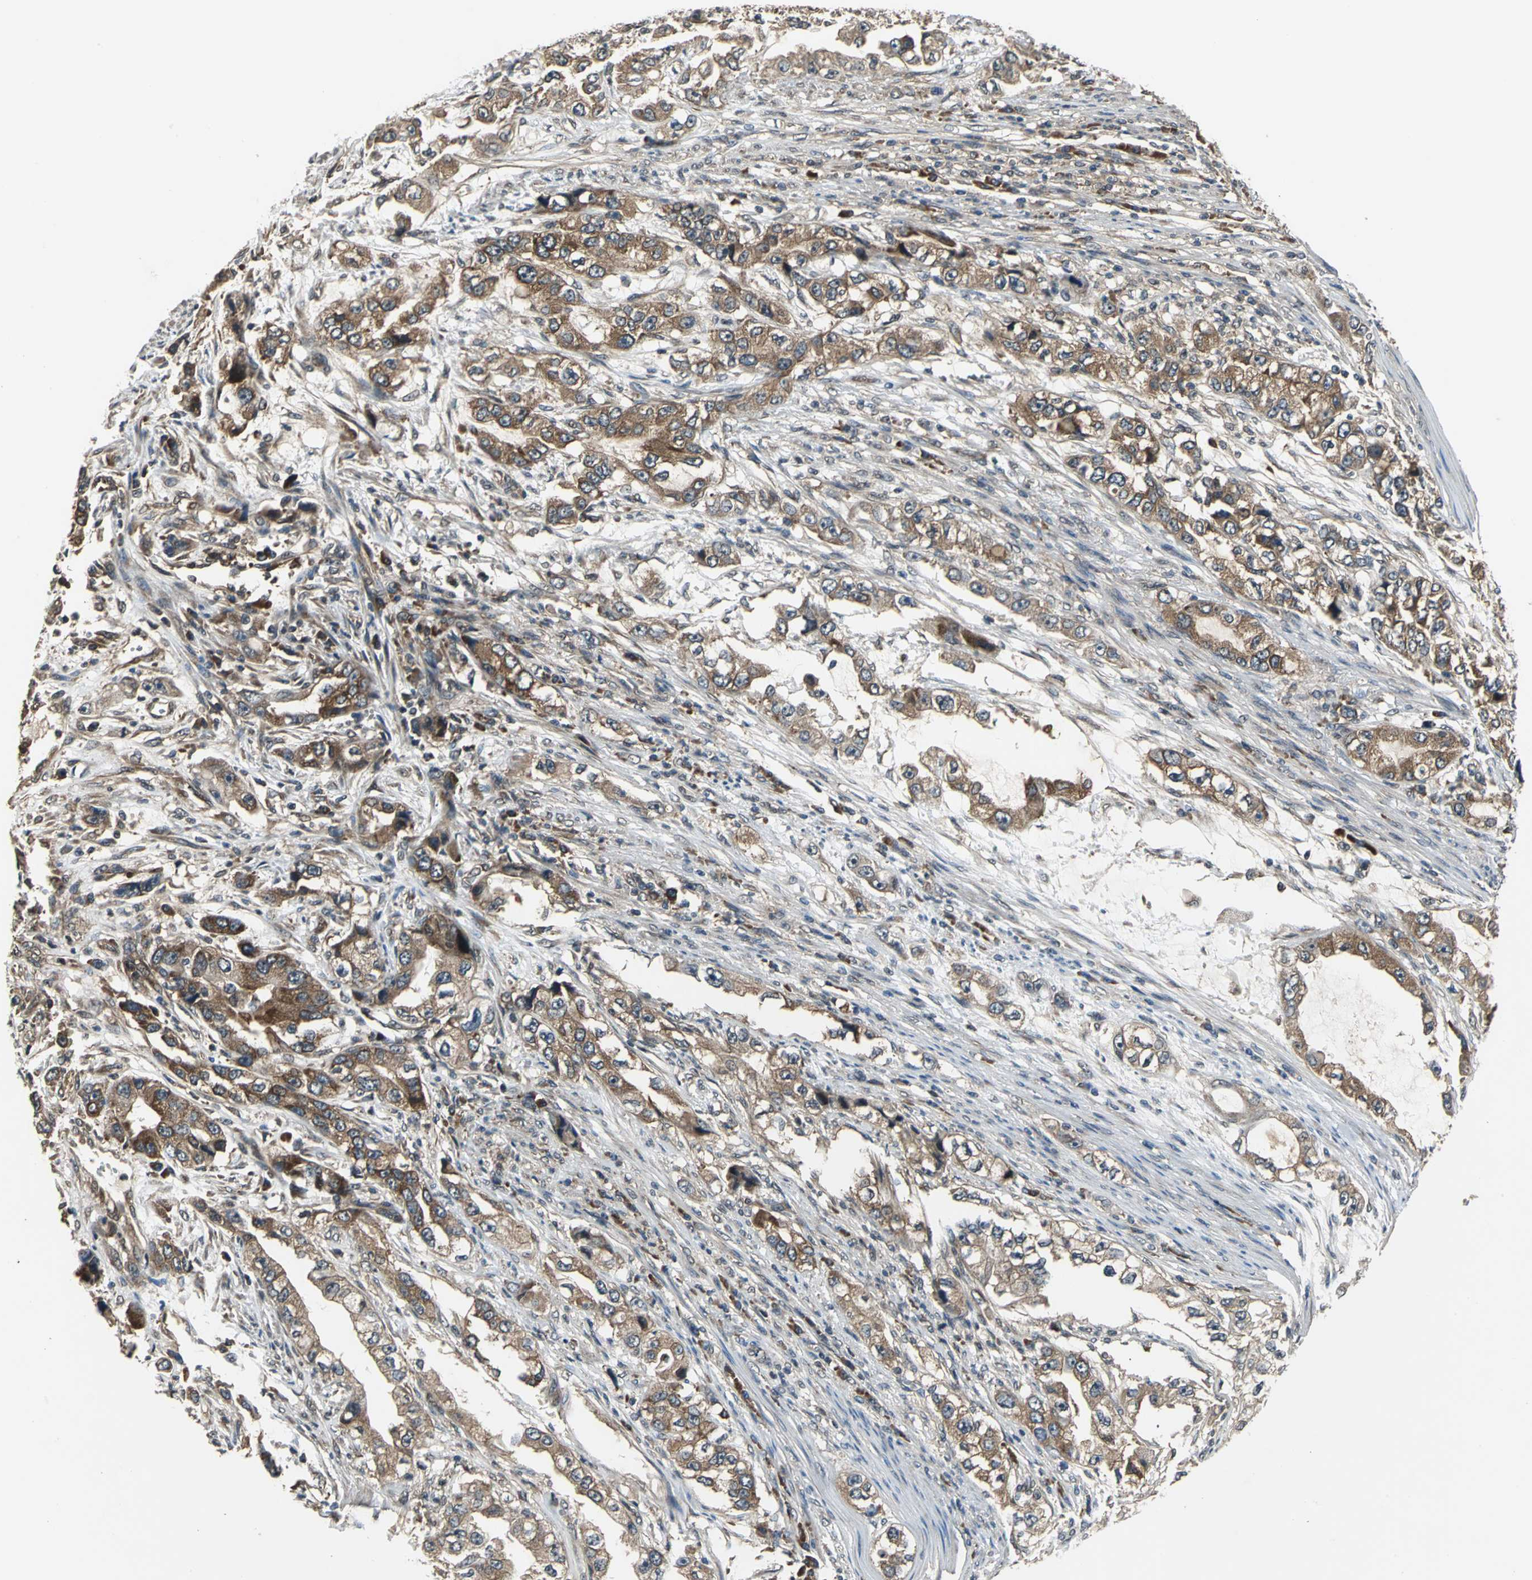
{"staining": {"intensity": "moderate", "quantity": ">75%", "location": "cytoplasmic/membranous"}, "tissue": "stomach cancer", "cell_type": "Tumor cells", "image_type": "cancer", "snomed": [{"axis": "morphology", "description": "Adenocarcinoma, NOS"}, {"axis": "topography", "description": "Stomach, lower"}], "caption": "A brown stain shows moderate cytoplasmic/membranous expression of a protein in adenocarcinoma (stomach) tumor cells.", "gene": "EIF2B2", "patient": {"sex": "female", "age": 93}}